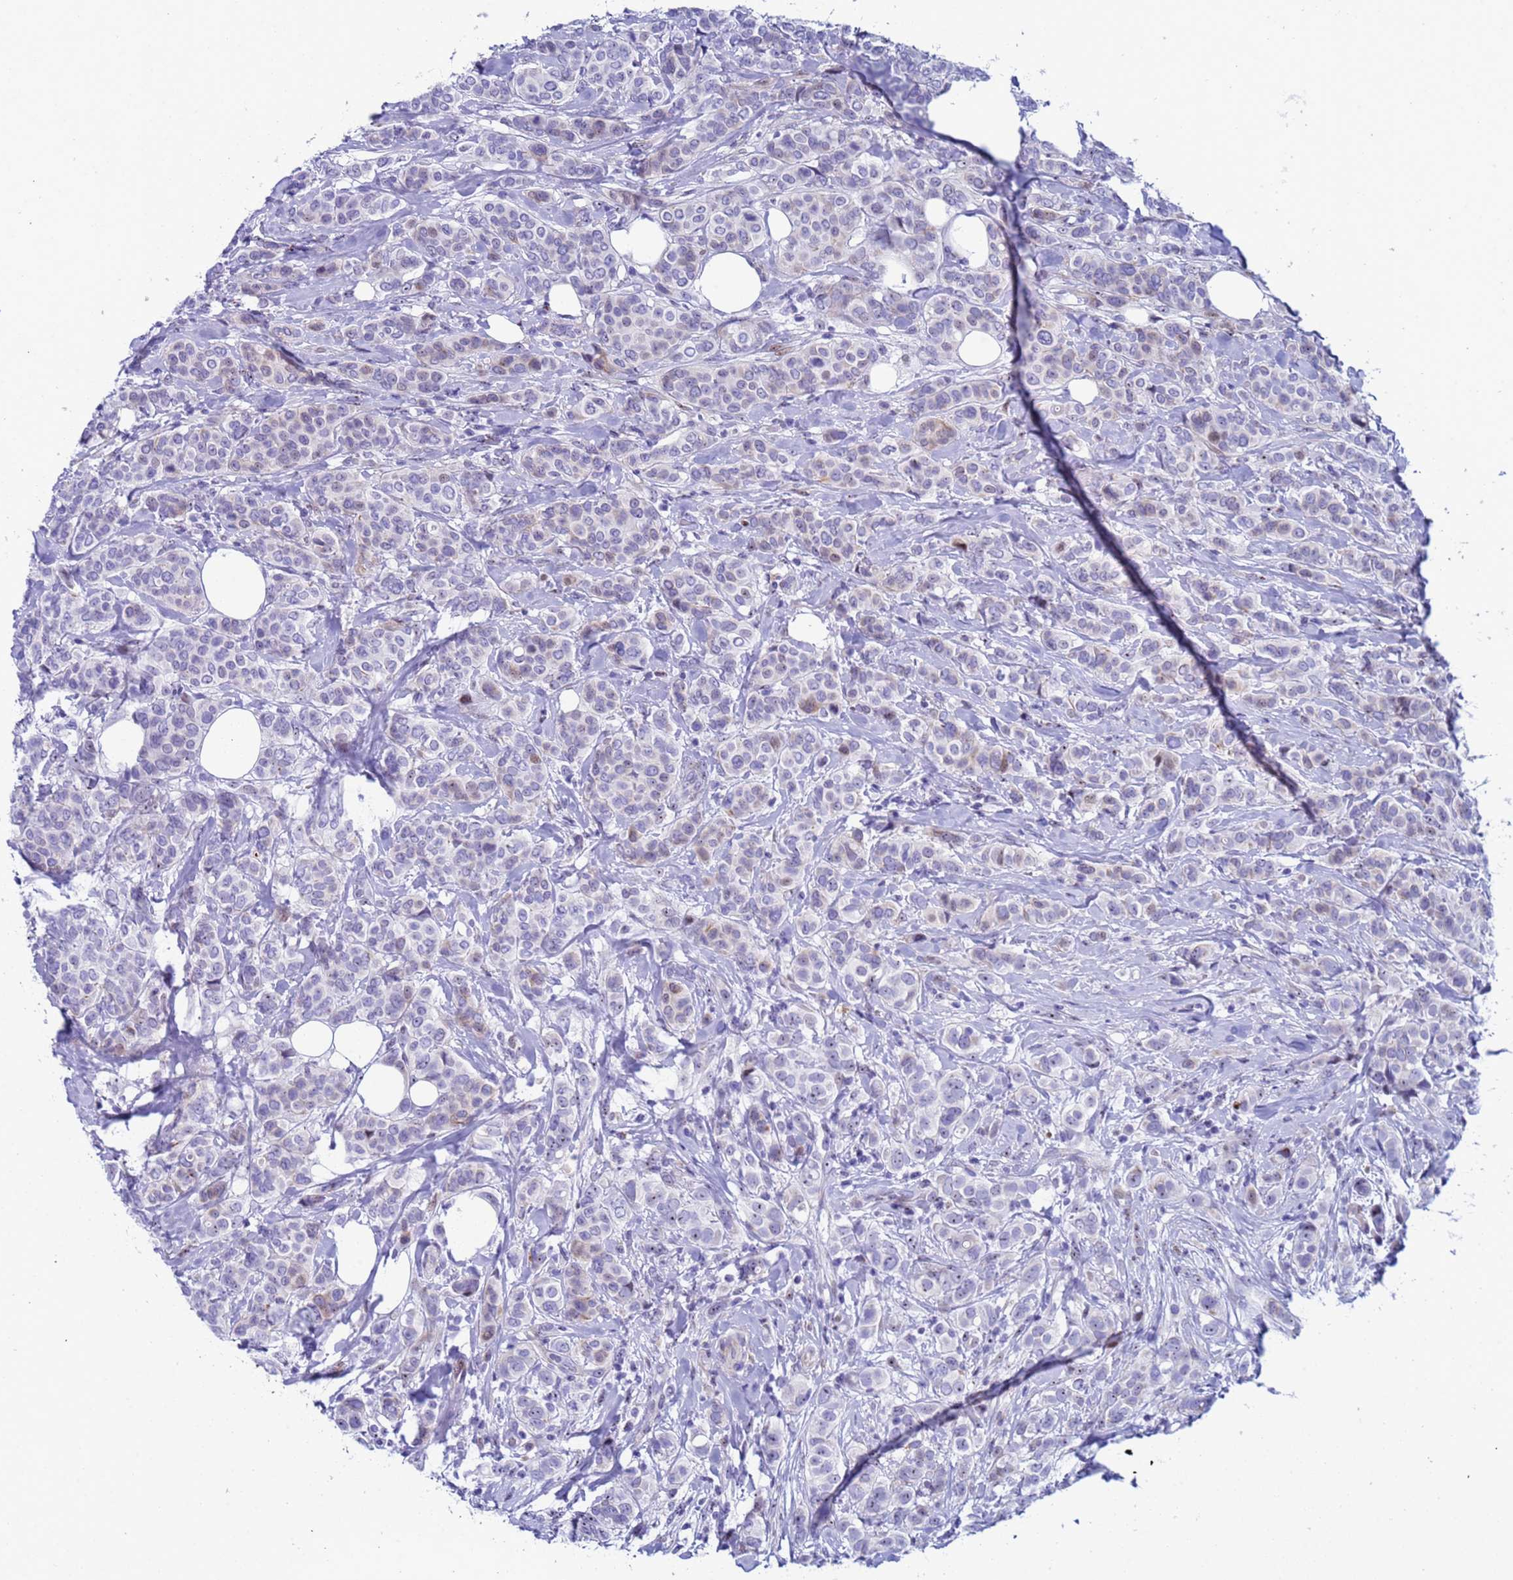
{"staining": {"intensity": "weak", "quantity": "<25%", "location": "cytoplasmic/membranous"}, "tissue": "breast cancer", "cell_type": "Tumor cells", "image_type": "cancer", "snomed": [{"axis": "morphology", "description": "Lobular carcinoma"}, {"axis": "topography", "description": "Breast"}], "caption": "This photomicrograph is of breast cancer (lobular carcinoma) stained with immunohistochemistry to label a protein in brown with the nuclei are counter-stained blue. There is no expression in tumor cells.", "gene": "POP5", "patient": {"sex": "female", "age": 51}}